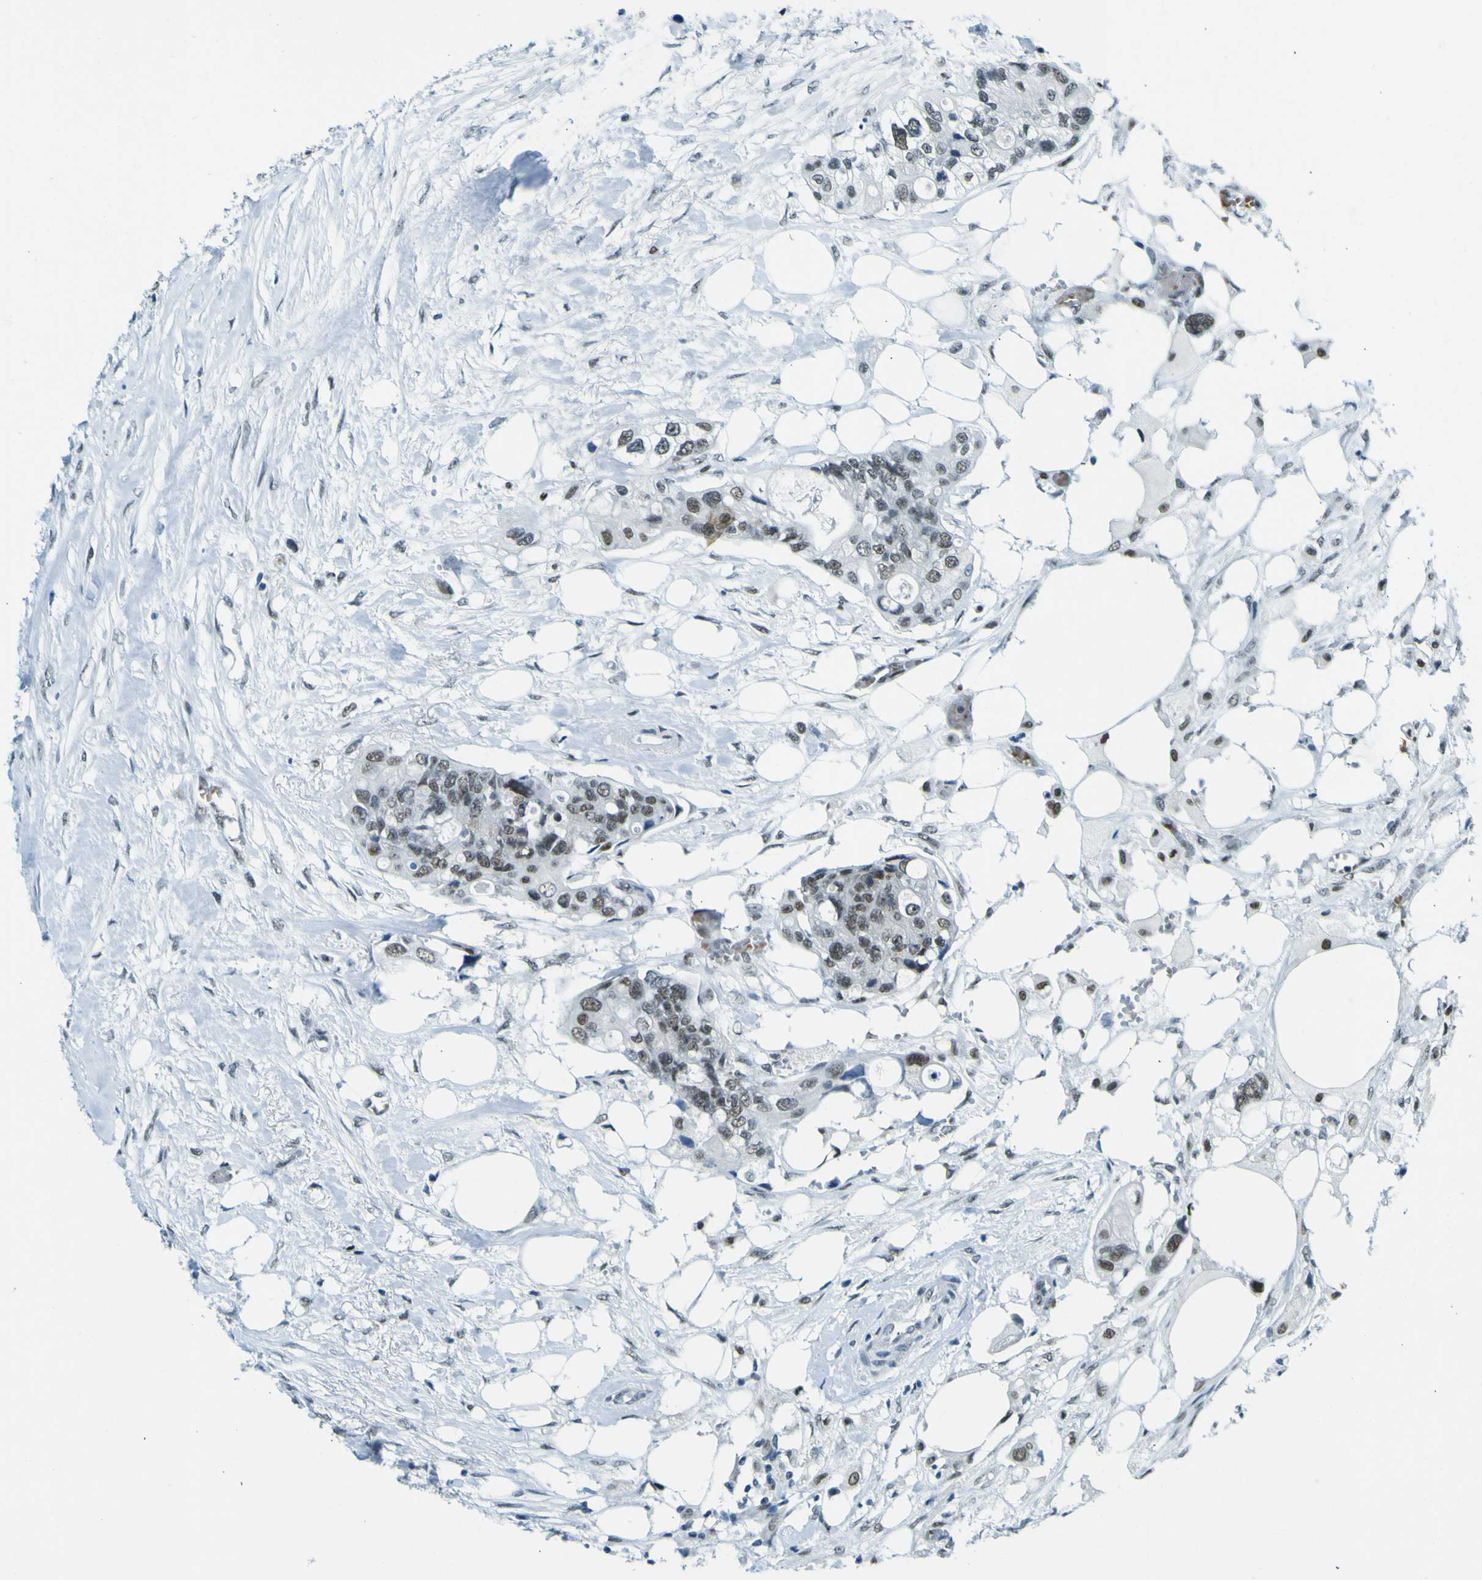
{"staining": {"intensity": "weak", "quantity": "25%-75%", "location": "nuclear"}, "tissue": "colorectal cancer", "cell_type": "Tumor cells", "image_type": "cancer", "snomed": [{"axis": "morphology", "description": "Adenocarcinoma, NOS"}, {"axis": "topography", "description": "Colon"}], "caption": "Colorectal adenocarcinoma stained for a protein displays weak nuclear positivity in tumor cells.", "gene": "CEBPG", "patient": {"sex": "female", "age": 57}}